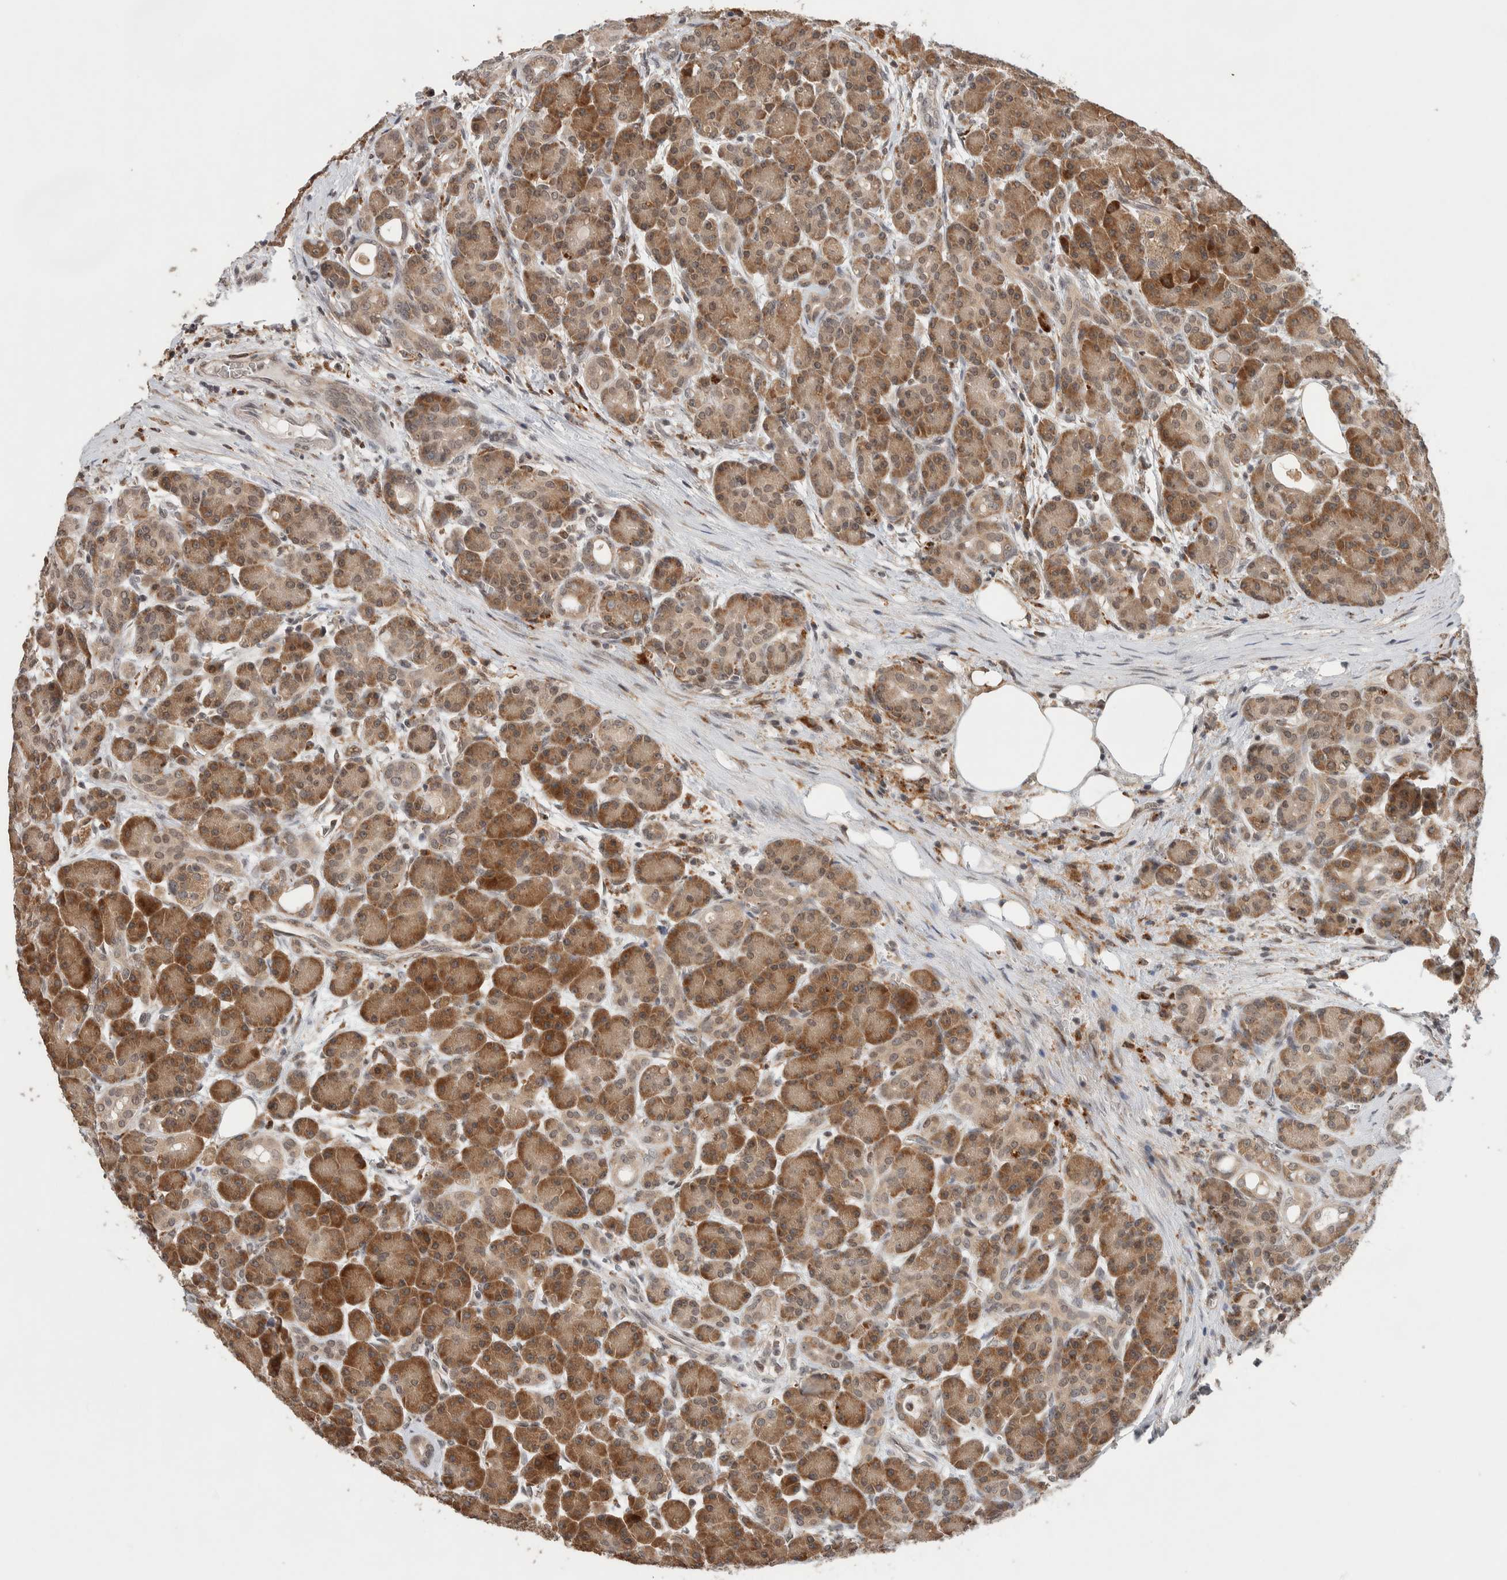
{"staining": {"intensity": "strong", "quantity": ">75%", "location": "cytoplasmic/membranous"}, "tissue": "pancreas", "cell_type": "Exocrine glandular cells", "image_type": "normal", "snomed": [{"axis": "morphology", "description": "Normal tissue, NOS"}, {"axis": "topography", "description": "Pancreas"}], "caption": "The photomicrograph exhibits a brown stain indicating the presence of a protein in the cytoplasmic/membranous of exocrine glandular cells in pancreas. The staining was performed using DAB to visualize the protein expression in brown, while the nuclei were stained in blue with hematoxylin (Magnification: 20x).", "gene": "KCNK1", "patient": {"sex": "male", "age": 63}}